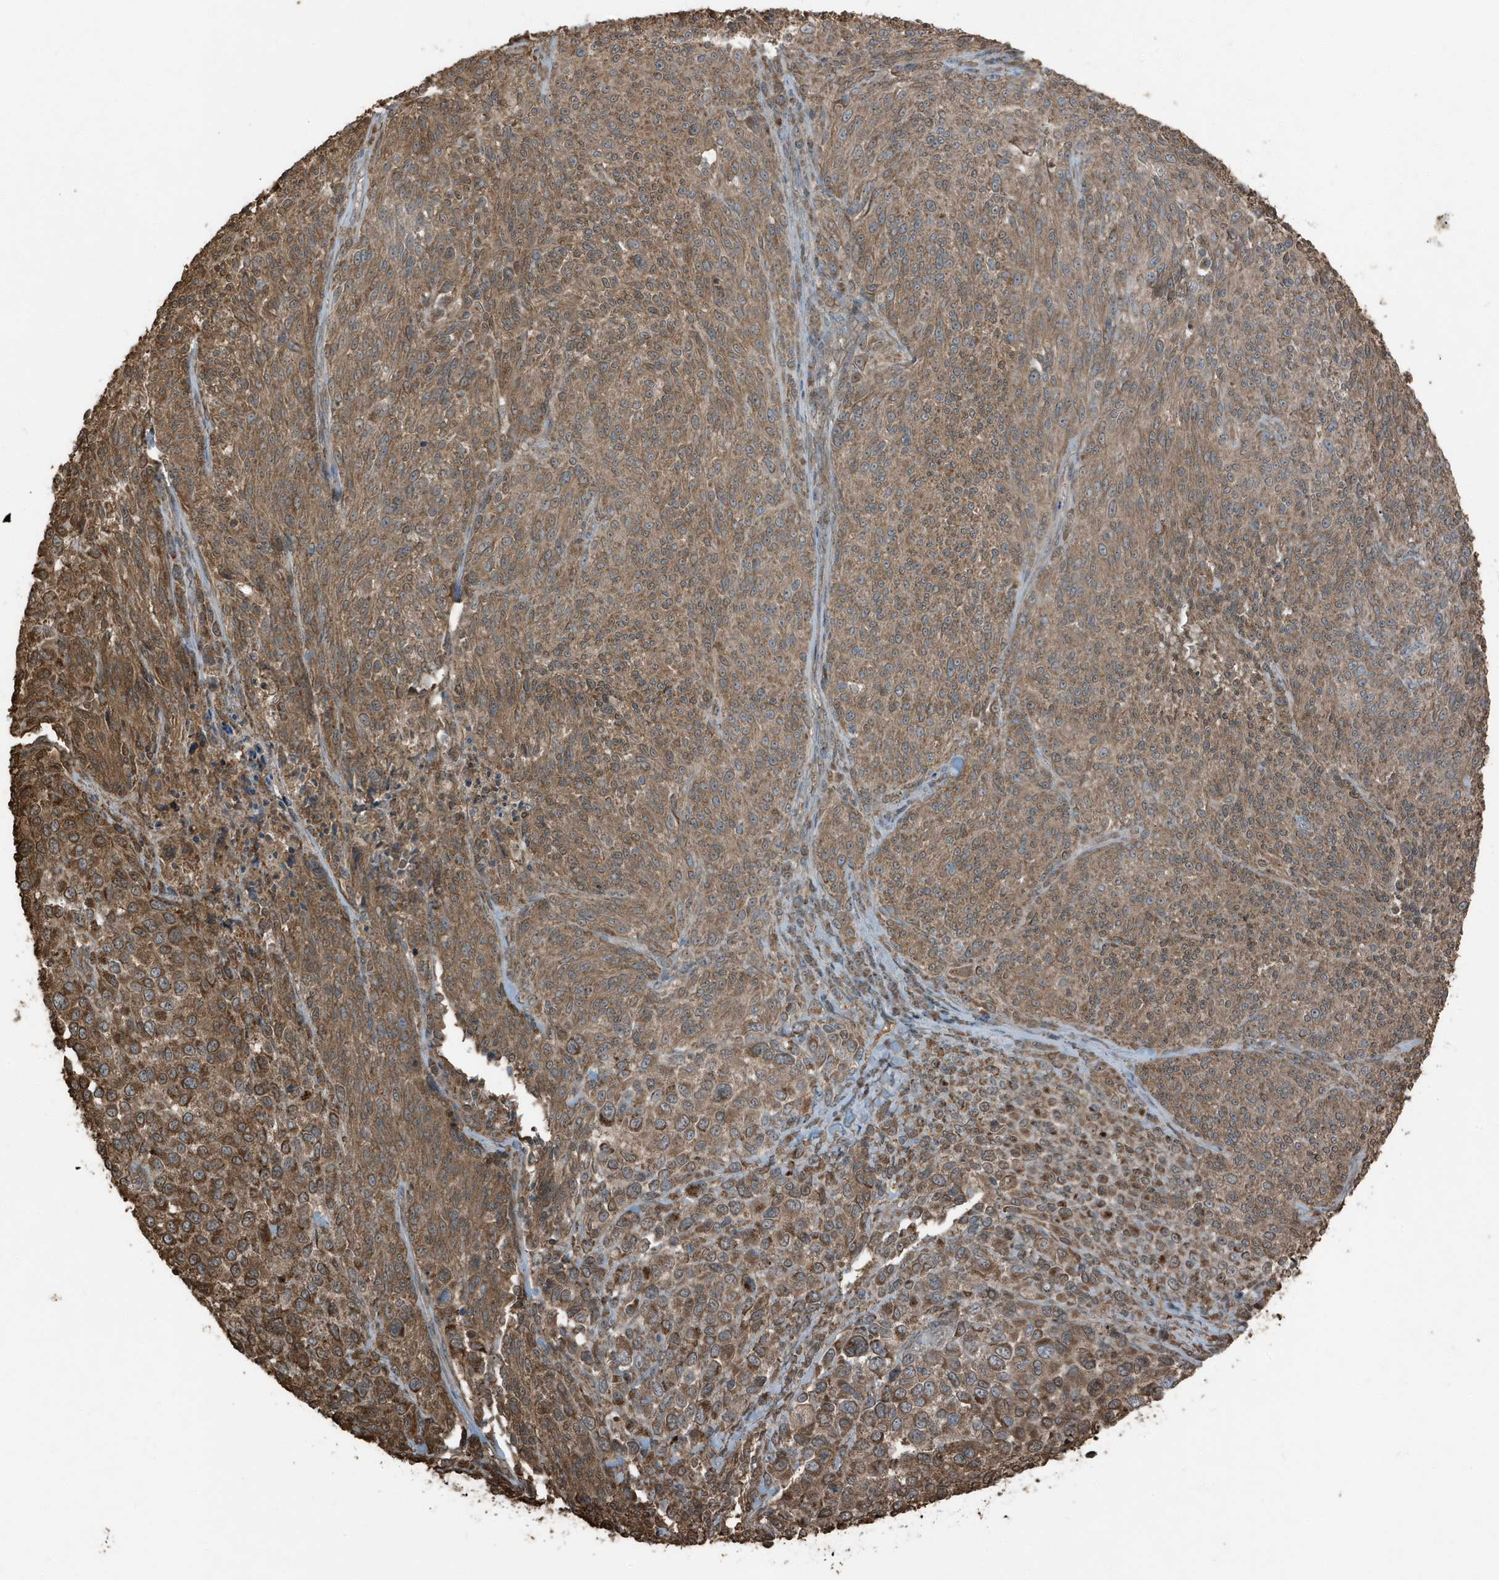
{"staining": {"intensity": "moderate", "quantity": ">75%", "location": "cytoplasmic/membranous"}, "tissue": "melanoma", "cell_type": "Tumor cells", "image_type": "cancer", "snomed": [{"axis": "morphology", "description": "Malignant melanoma, NOS"}, {"axis": "topography", "description": "Skin of trunk"}], "caption": "There is medium levels of moderate cytoplasmic/membranous positivity in tumor cells of melanoma, as demonstrated by immunohistochemical staining (brown color).", "gene": "AZI2", "patient": {"sex": "male", "age": 71}}